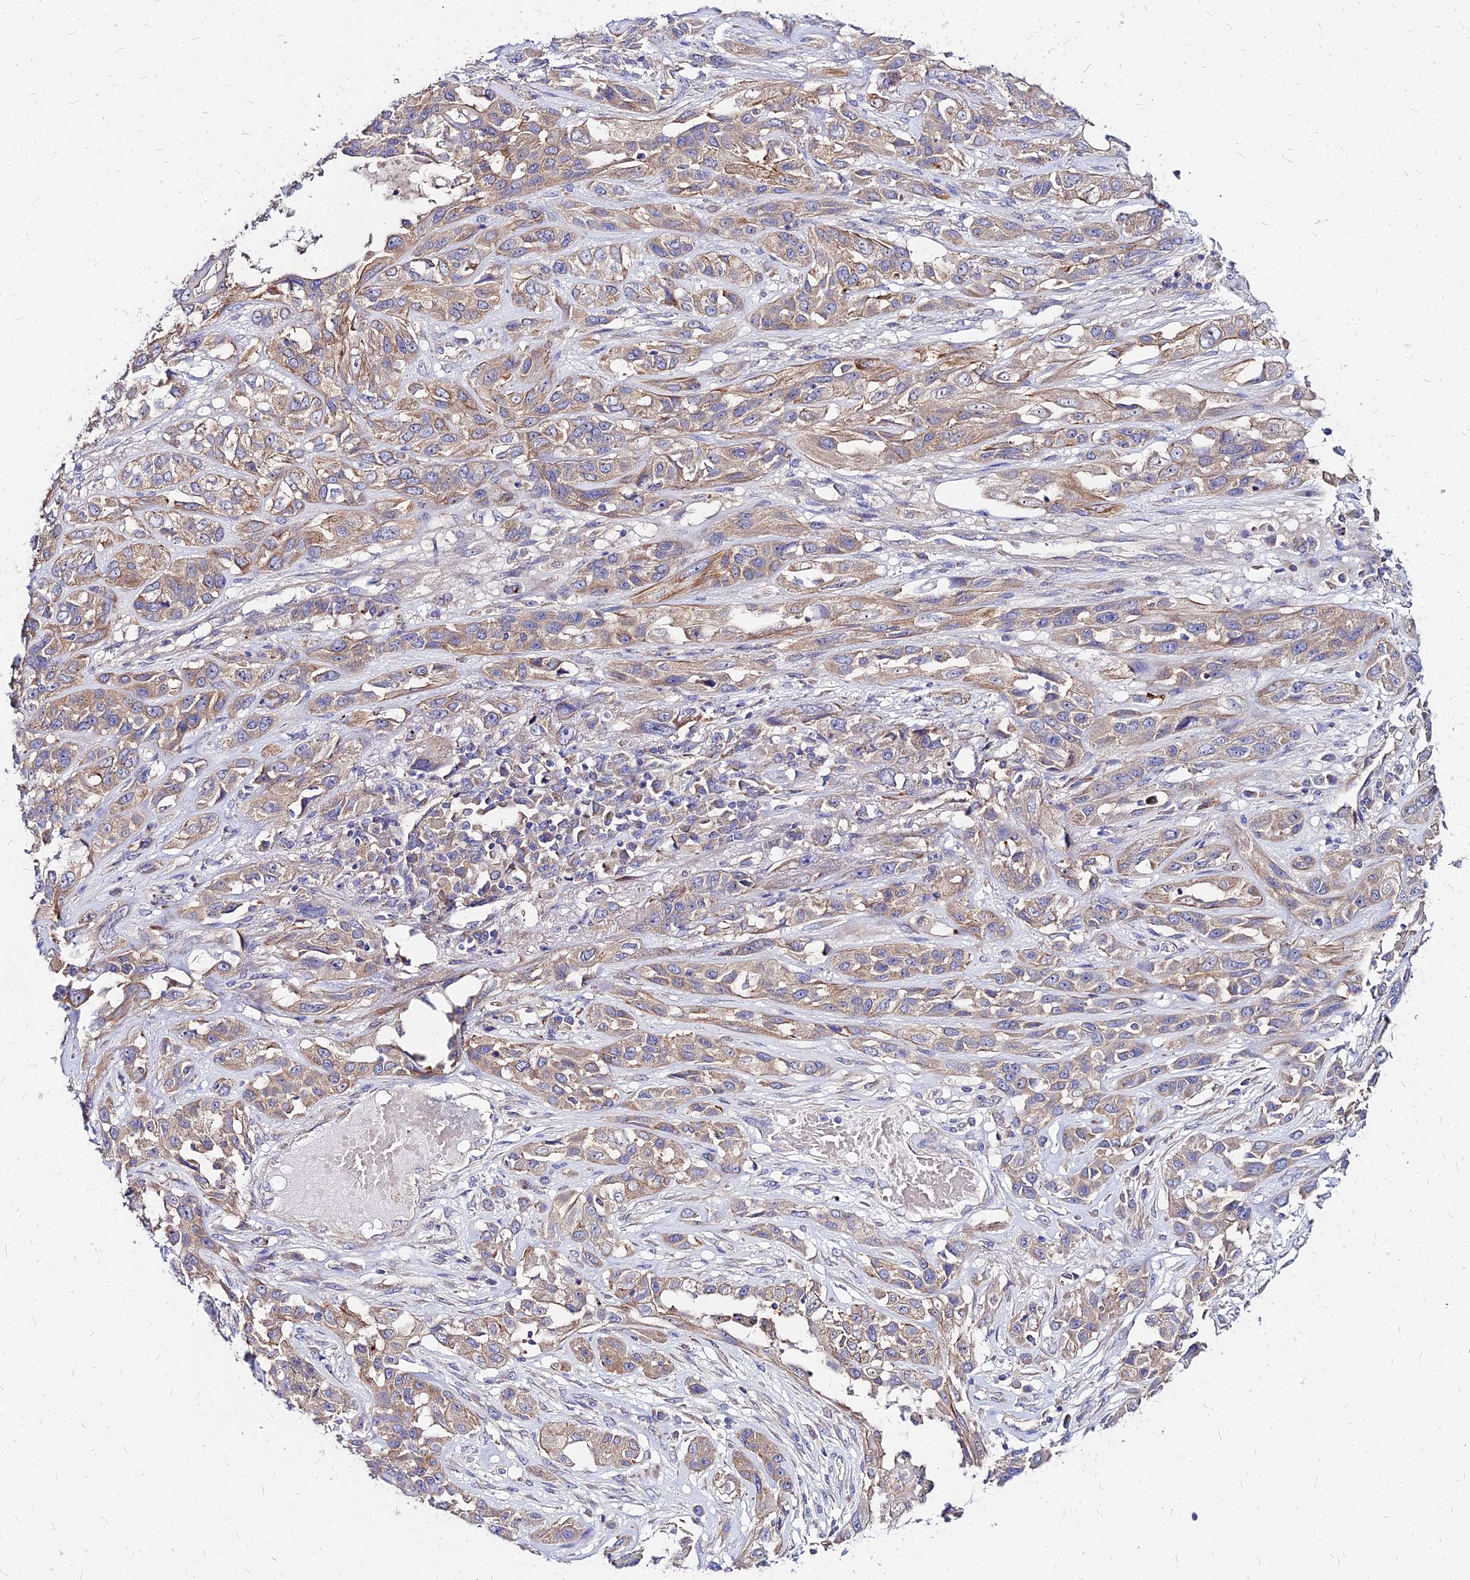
{"staining": {"intensity": "moderate", "quantity": "25%-75%", "location": "cytoplasmic/membranous"}, "tissue": "lung cancer", "cell_type": "Tumor cells", "image_type": "cancer", "snomed": [{"axis": "morphology", "description": "Squamous cell carcinoma, NOS"}, {"axis": "topography", "description": "Lung"}], "caption": "Immunohistochemistry image of lung cancer (squamous cell carcinoma) stained for a protein (brown), which reveals medium levels of moderate cytoplasmic/membranous staining in about 25%-75% of tumor cells.", "gene": "COMMD10", "patient": {"sex": "female", "age": 70}}